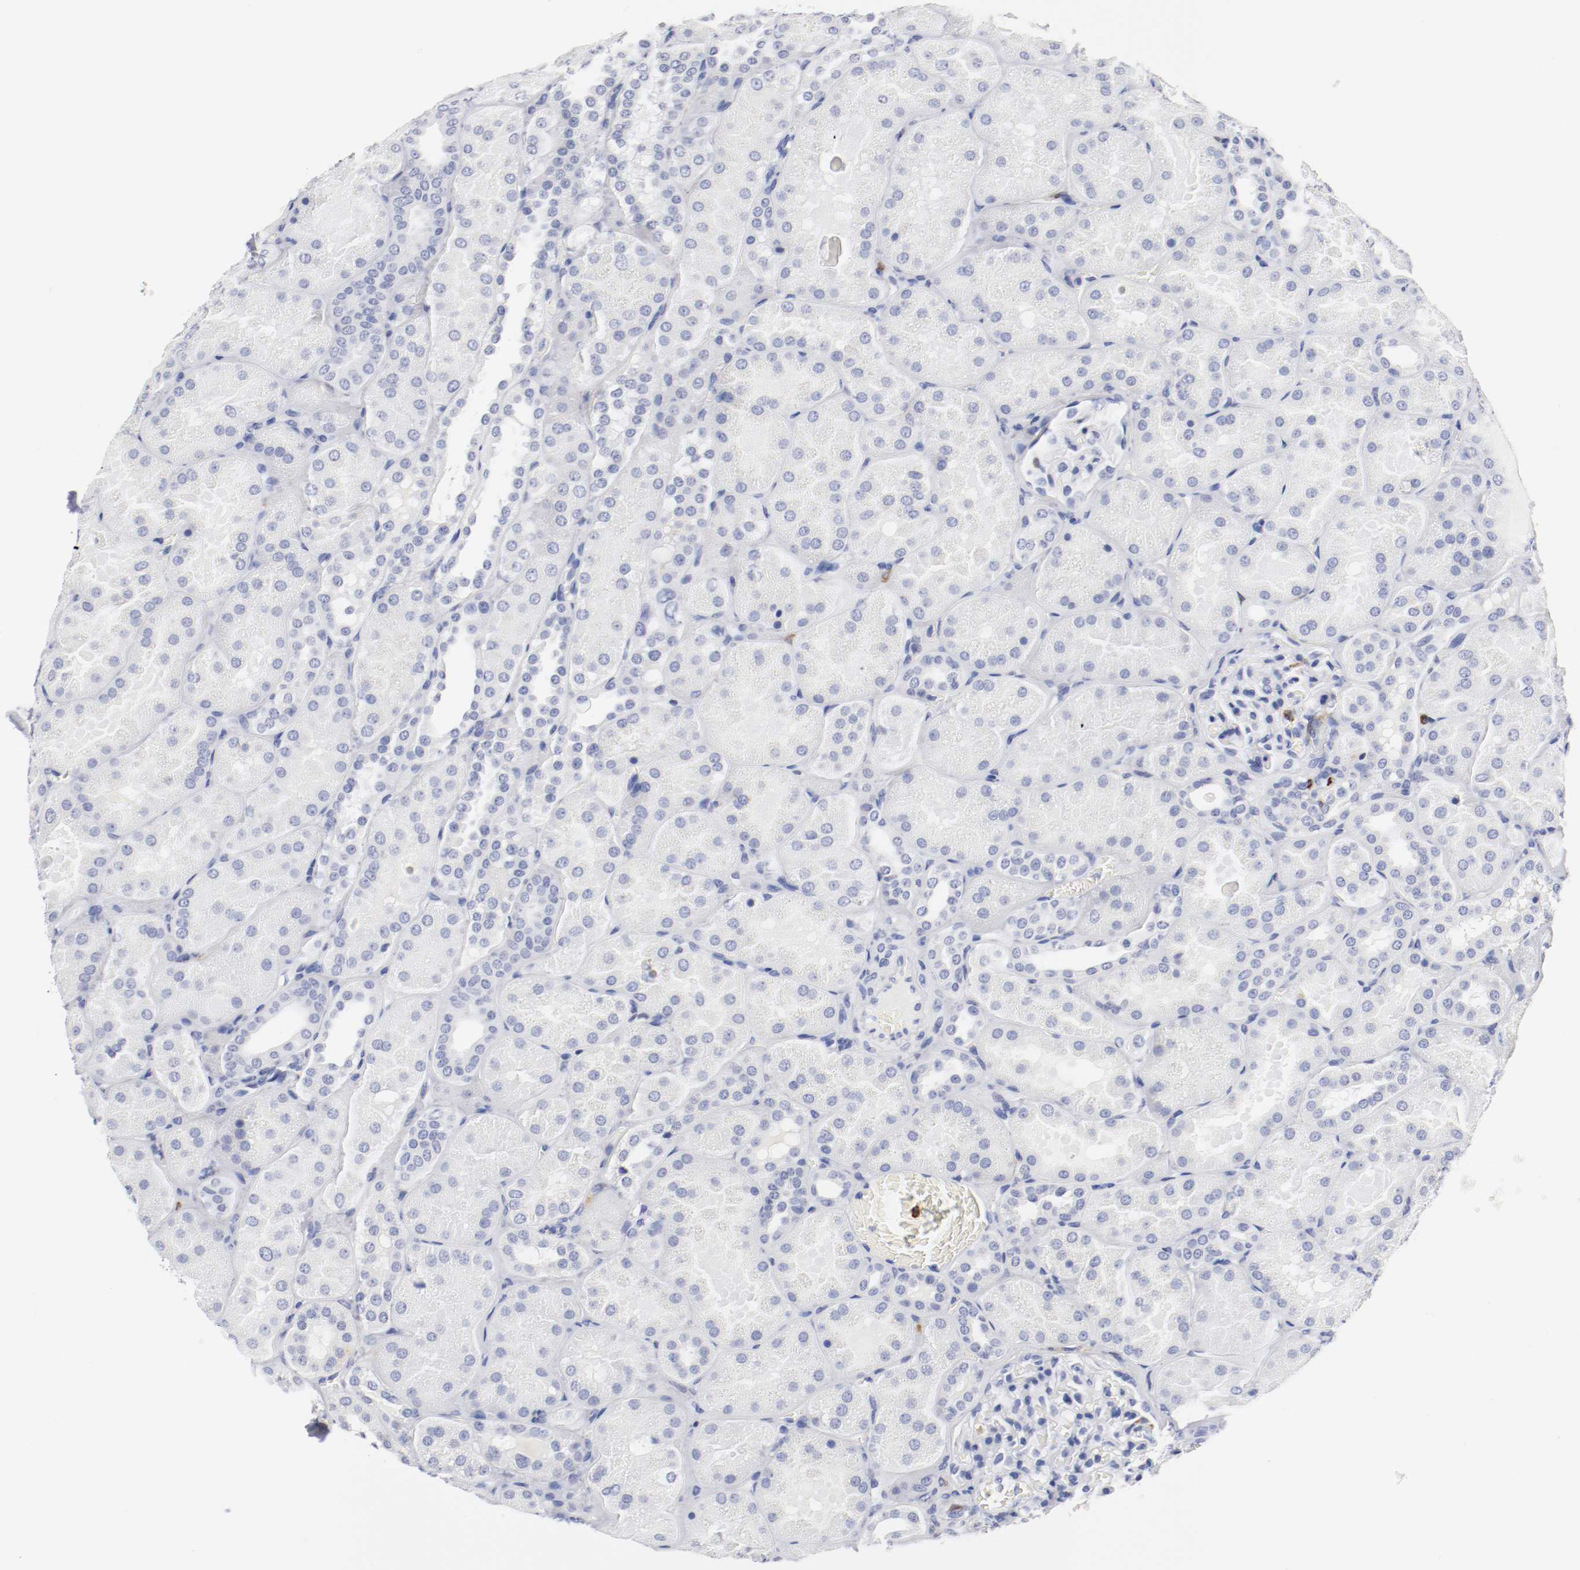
{"staining": {"intensity": "negative", "quantity": "none", "location": "none"}, "tissue": "kidney", "cell_type": "Cells in glomeruli", "image_type": "normal", "snomed": [{"axis": "morphology", "description": "Normal tissue, NOS"}, {"axis": "topography", "description": "Kidney"}], "caption": "DAB (3,3'-diaminobenzidine) immunohistochemical staining of benign human kidney displays no significant positivity in cells in glomeruli. (Brightfield microscopy of DAB IHC at high magnification).", "gene": "ITGAX", "patient": {"sex": "male", "age": 28}}